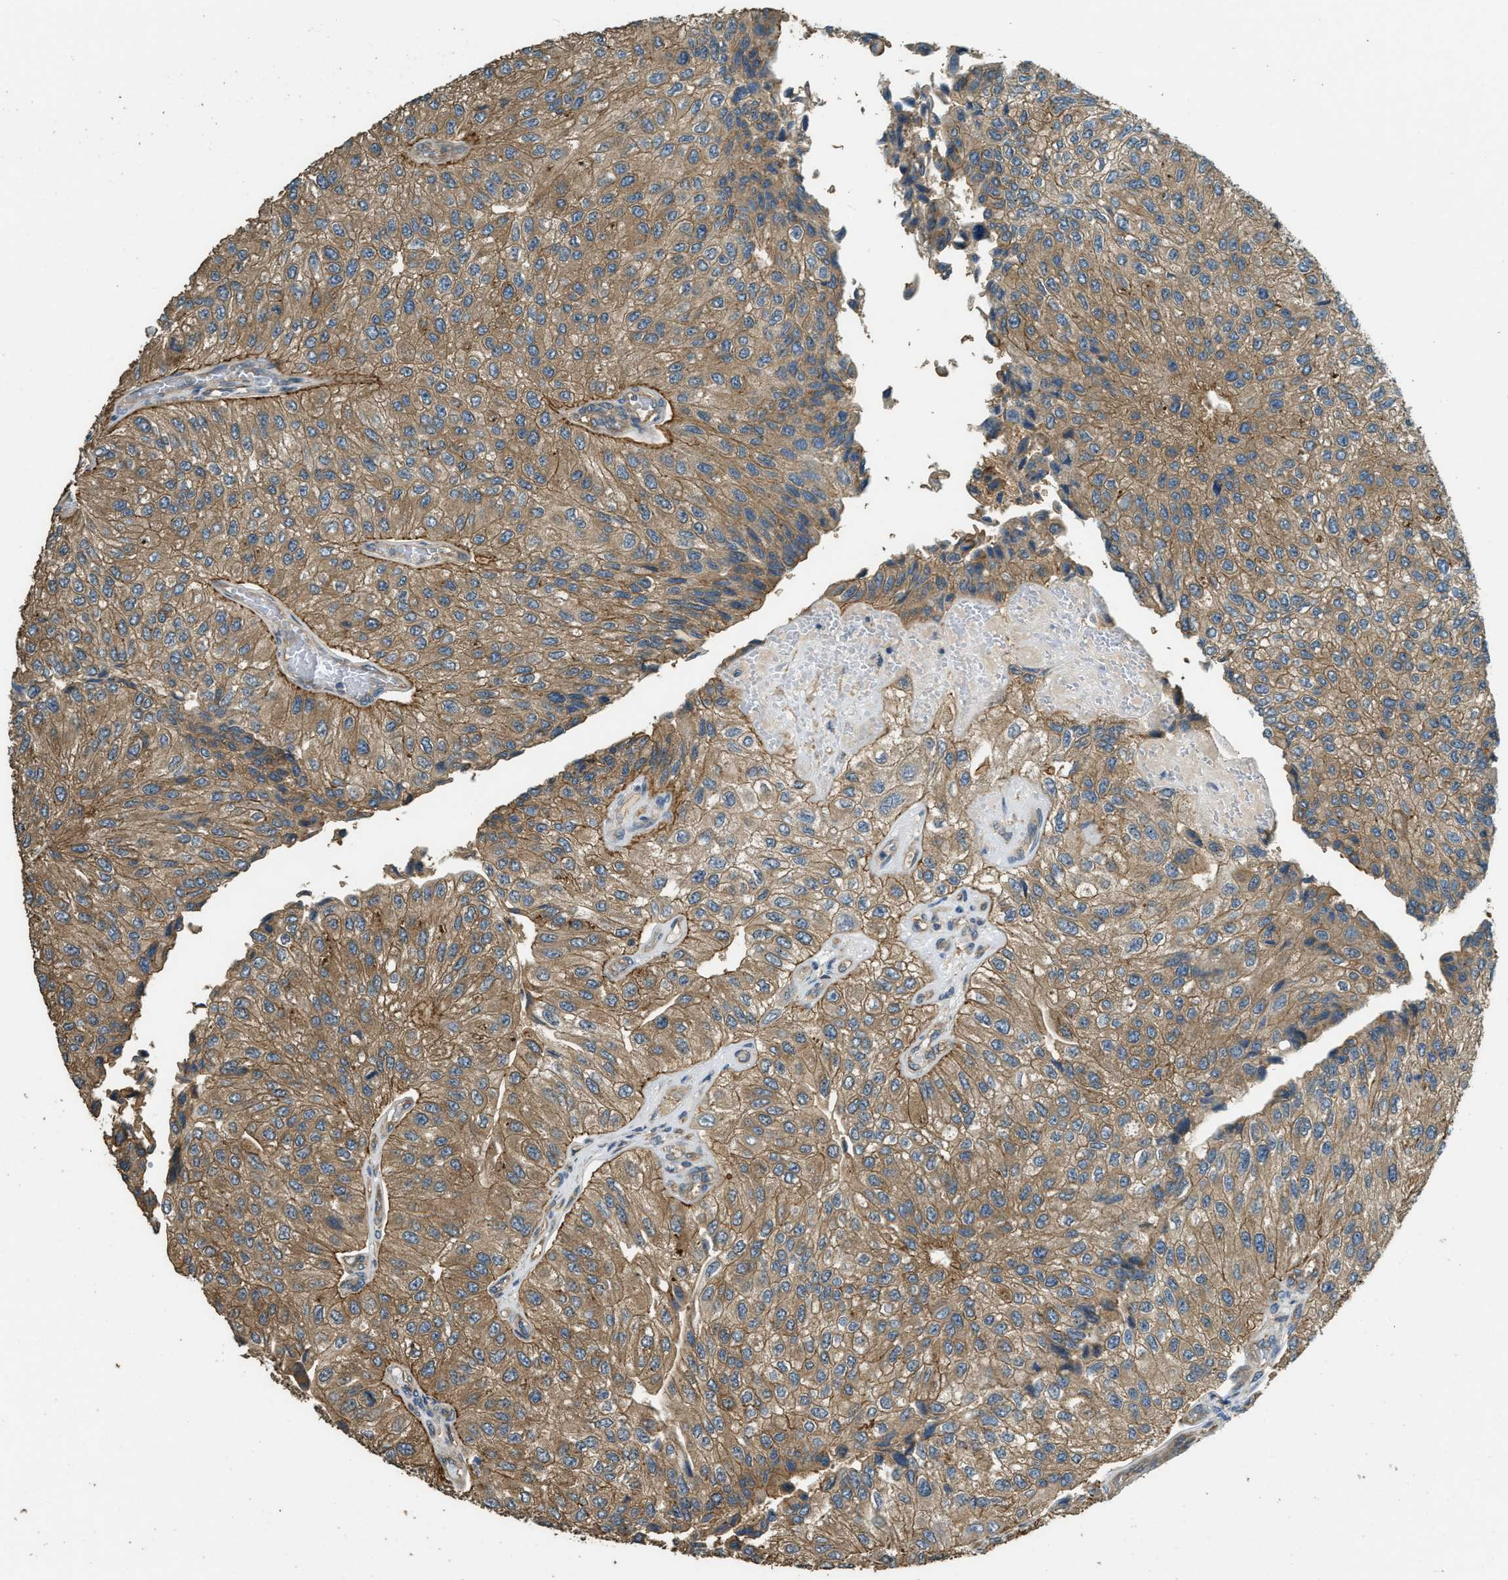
{"staining": {"intensity": "moderate", "quantity": ">75%", "location": "cytoplasmic/membranous"}, "tissue": "urothelial cancer", "cell_type": "Tumor cells", "image_type": "cancer", "snomed": [{"axis": "morphology", "description": "Urothelial carcinoma, High grade"}, {"axis": "topography", "description": "Kidney"}, {"axis": "topography", "description": "Urinary bladder"}], "caption": "An IHC photomicrograph of neoplastic tissue is shown. Protein staining in brown labels moderate cytoplasmic/membranous positivity in urothelial cancer within tumor cells.", "gene": "MARS1", "patient": {"sex": "male", "age": 77}}